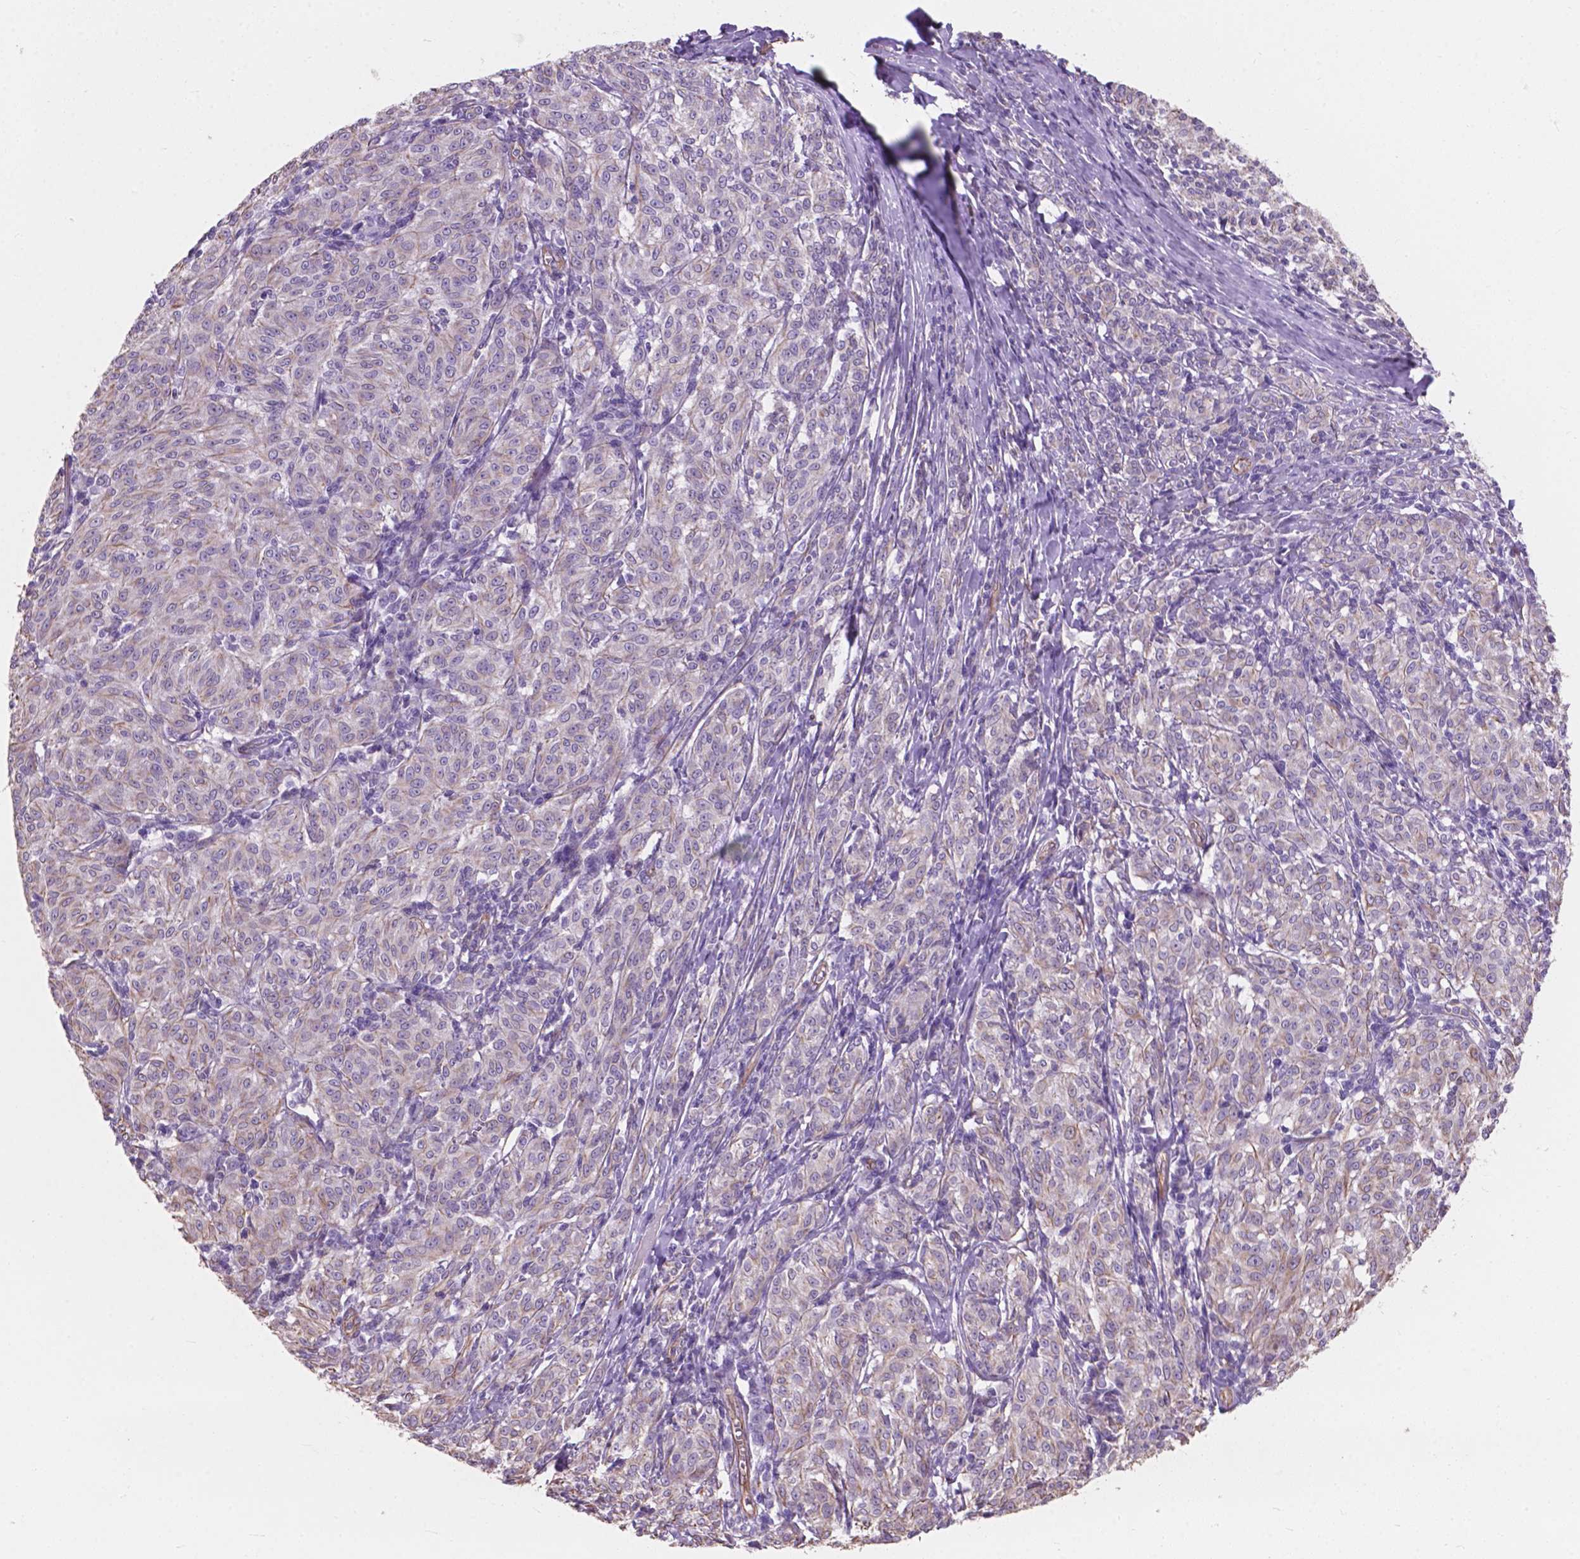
{"staining": {"intensity": "negative", "quantity": "none", "location": "none"}, "tissue": "melanoma", "cell_type": "Tumor cells", "image_type": "cancer", "snomed": [{"axis": "morphology", "description": "Malignant melanoma, NOS"}, {"axis": "topography", "description": "Skin"}], "caption": "Tumor cells show no significant expression in melanoma.", "gene": "AMOT", "patient": {"sex": "female", "age": 72}}